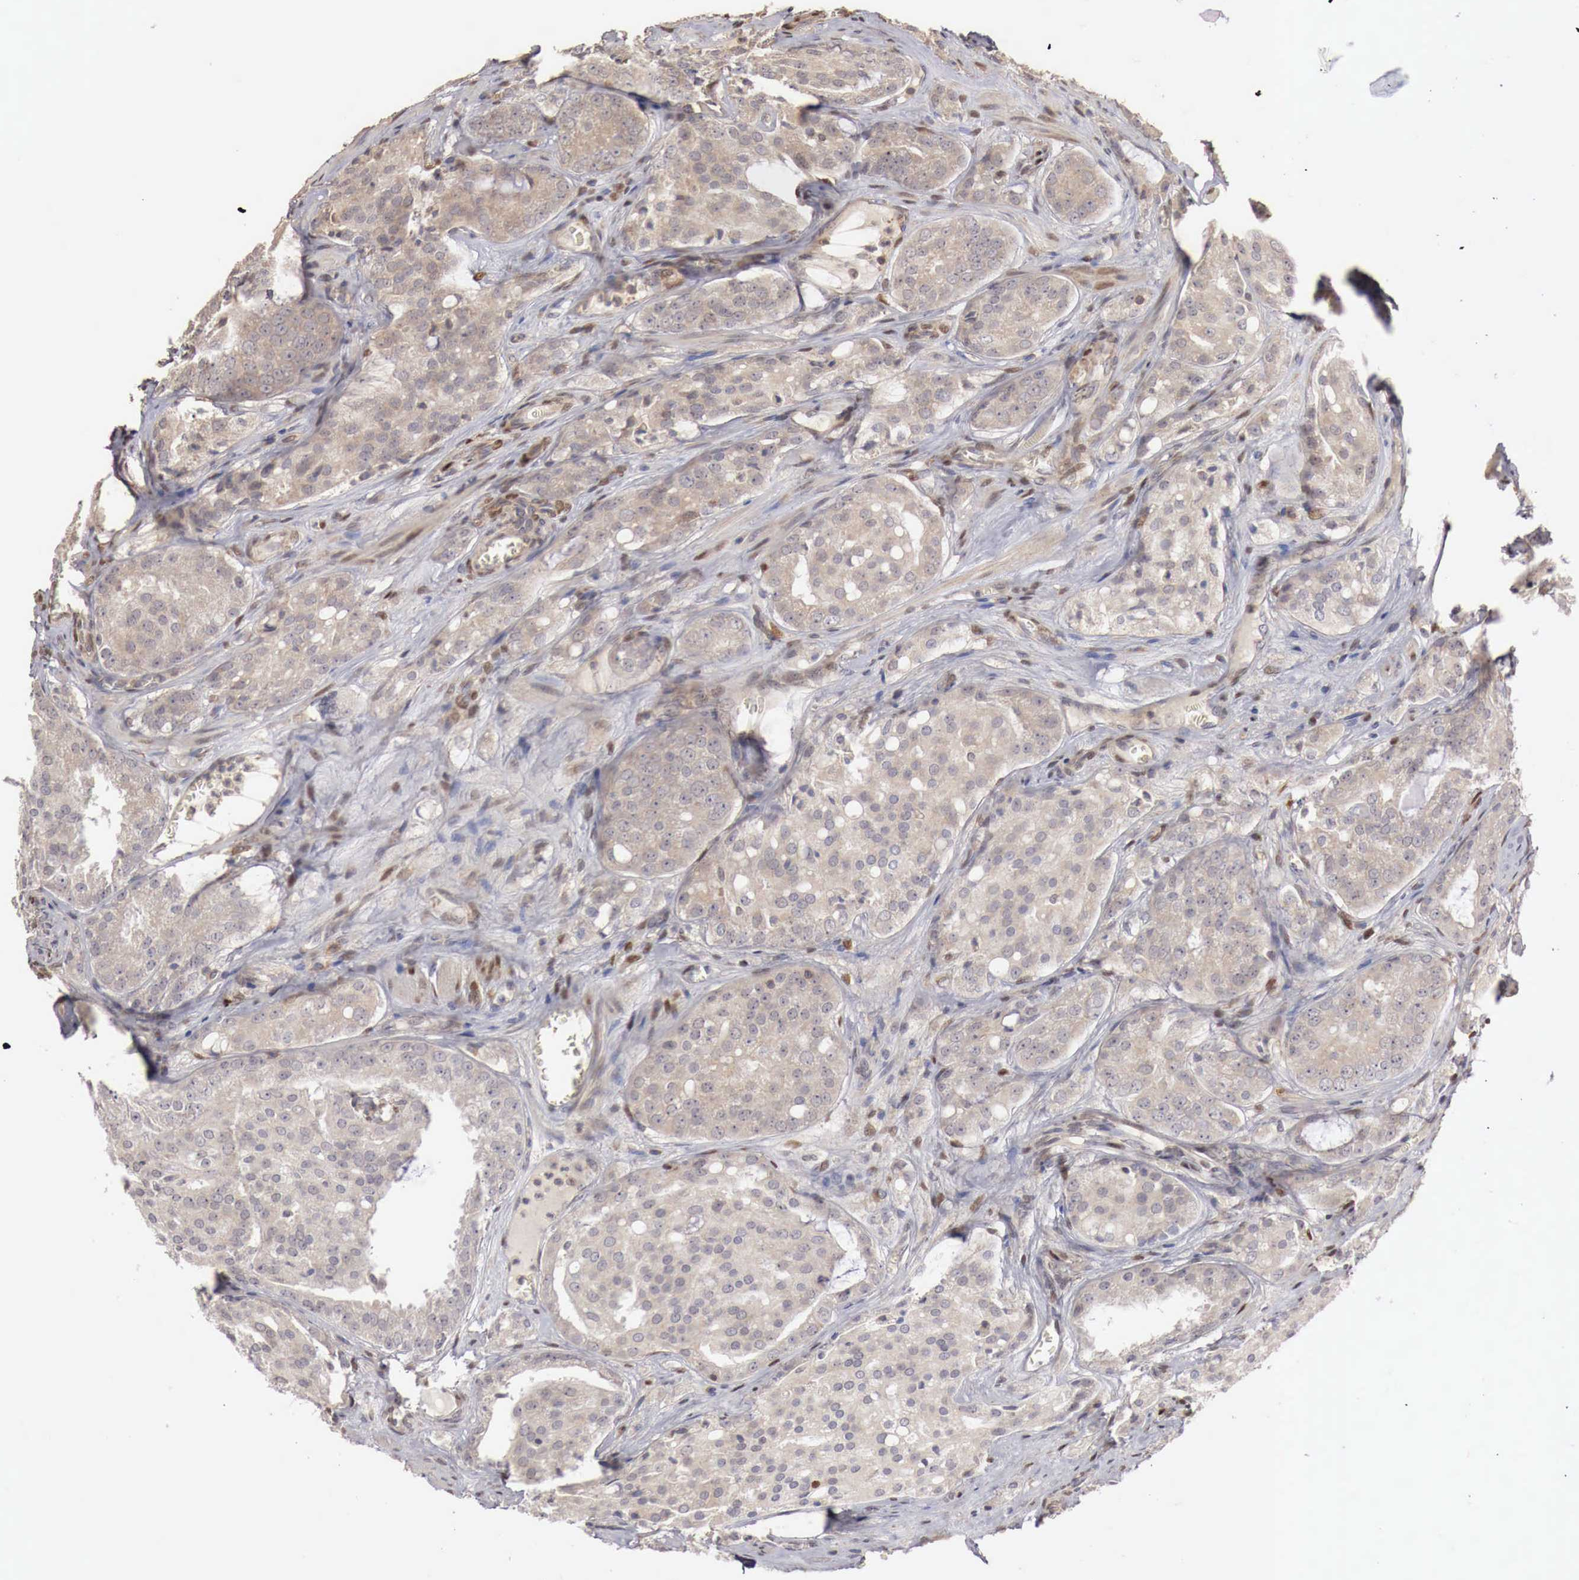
{"staining": {"intensity": "negative", "quantity": "none", "location": "none"}, "tissue": "prostate cancer", "cell_type": "Tumor cells", "image_type": "cancer", "snomed": [{"axis": "morphology", "description": "Adenocarcinoma, Medium grade"}, {"axis": "topography", "description": "Prostate"}], "caption": "Immunohistochemistry (IHC) of prostate cancer exhibits no positivity in tumor cells.", "gene": "KHDRBS2", "patient": {"sex": "male", "age": 60}}